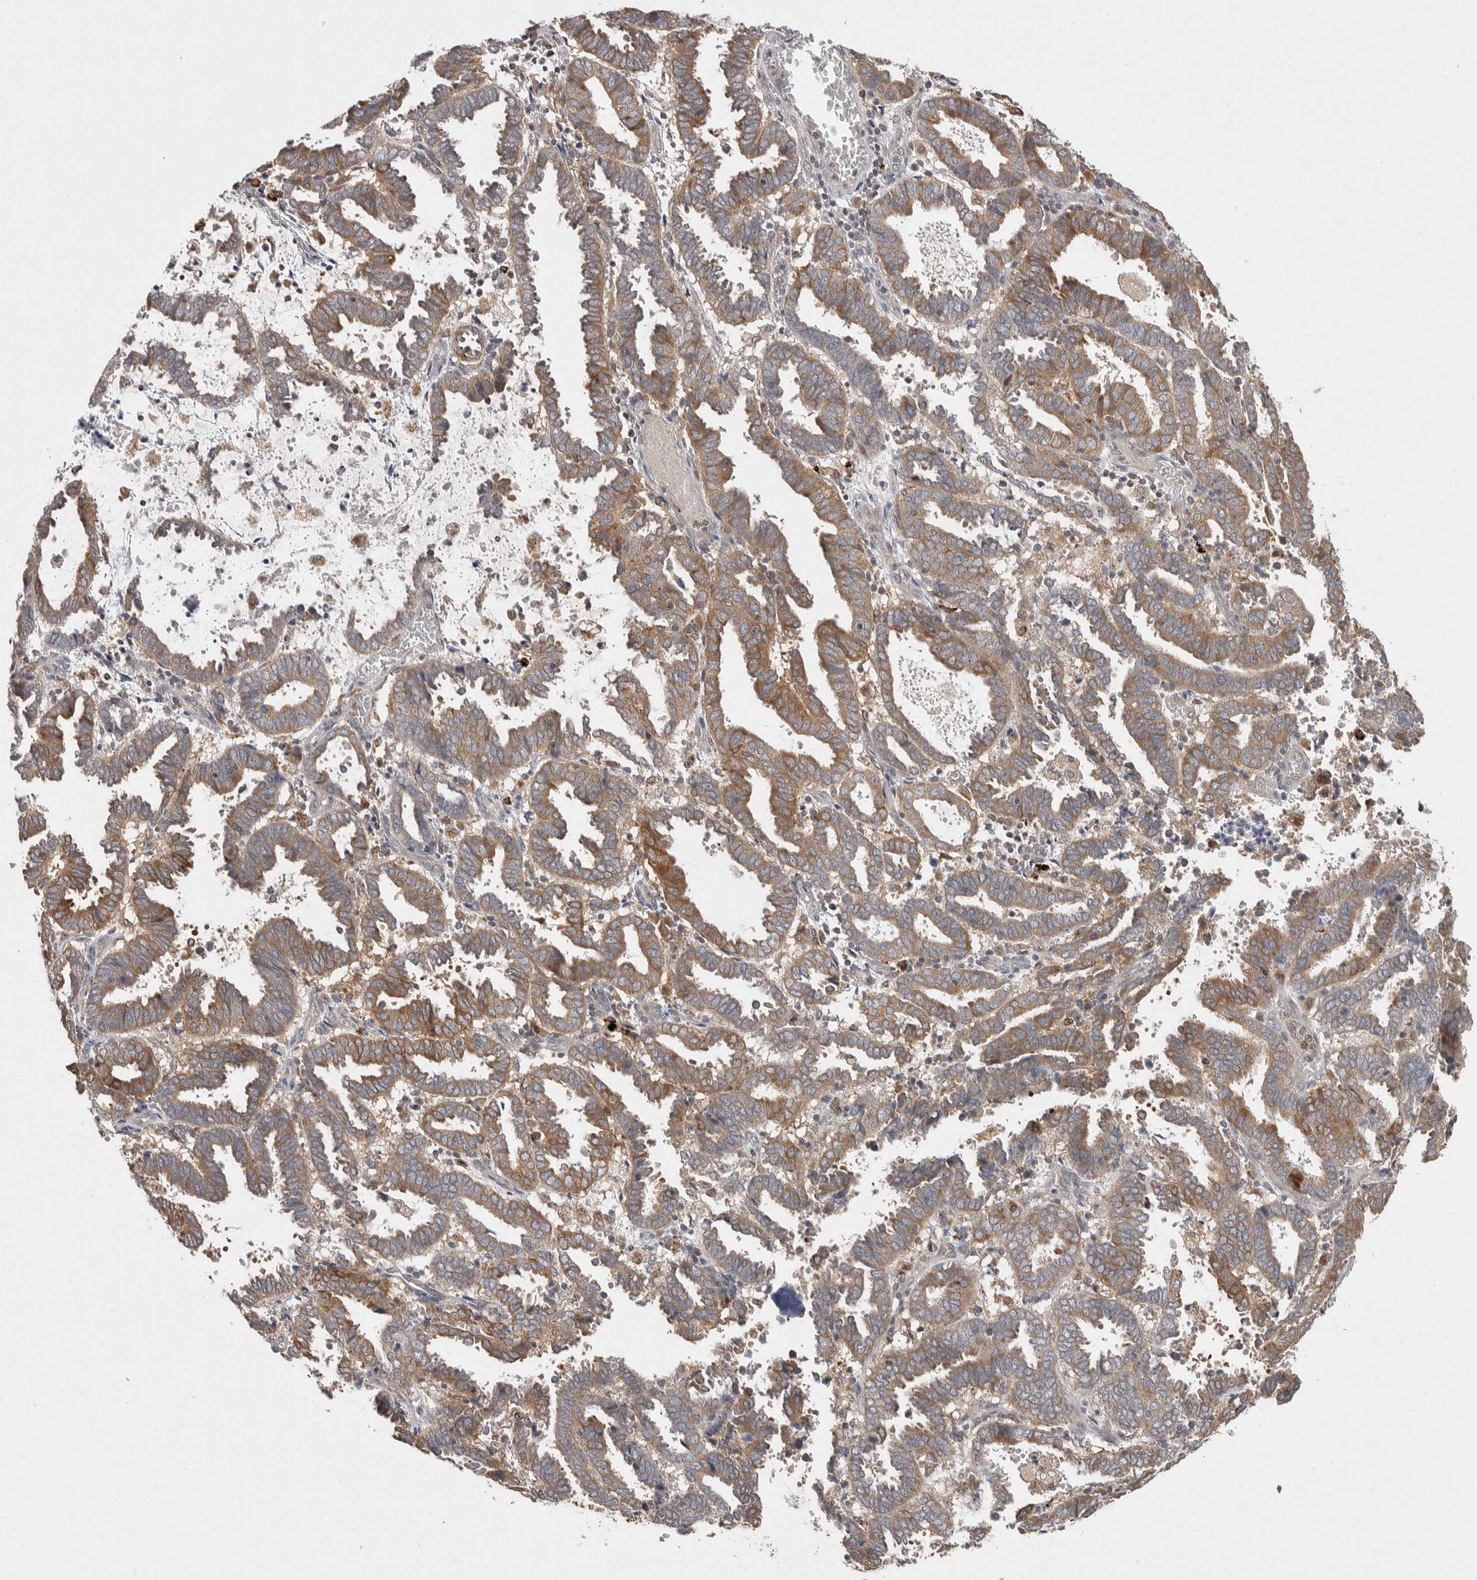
{"staining": {"intensity": "moderate", "quantity": ">75%", "location": "cytoplasmic/membranous"}, "tissue": "endometrial cancer", "cell_type": "Tumor cells", "image_type": "cancer", "snomed": [{"axis": "morphology", "description": "Adenocarcinoma, NOS"}, {"axis": "topography", "description": "Uterus"}], "caption": "Moderate cytoplasmic/membranous protein expression is seen in approximately >75% of tumor cells in endometrial adenocarcinoma.", "gene": "KCNK1", "patient": {"sex": "female", "age": 83}}